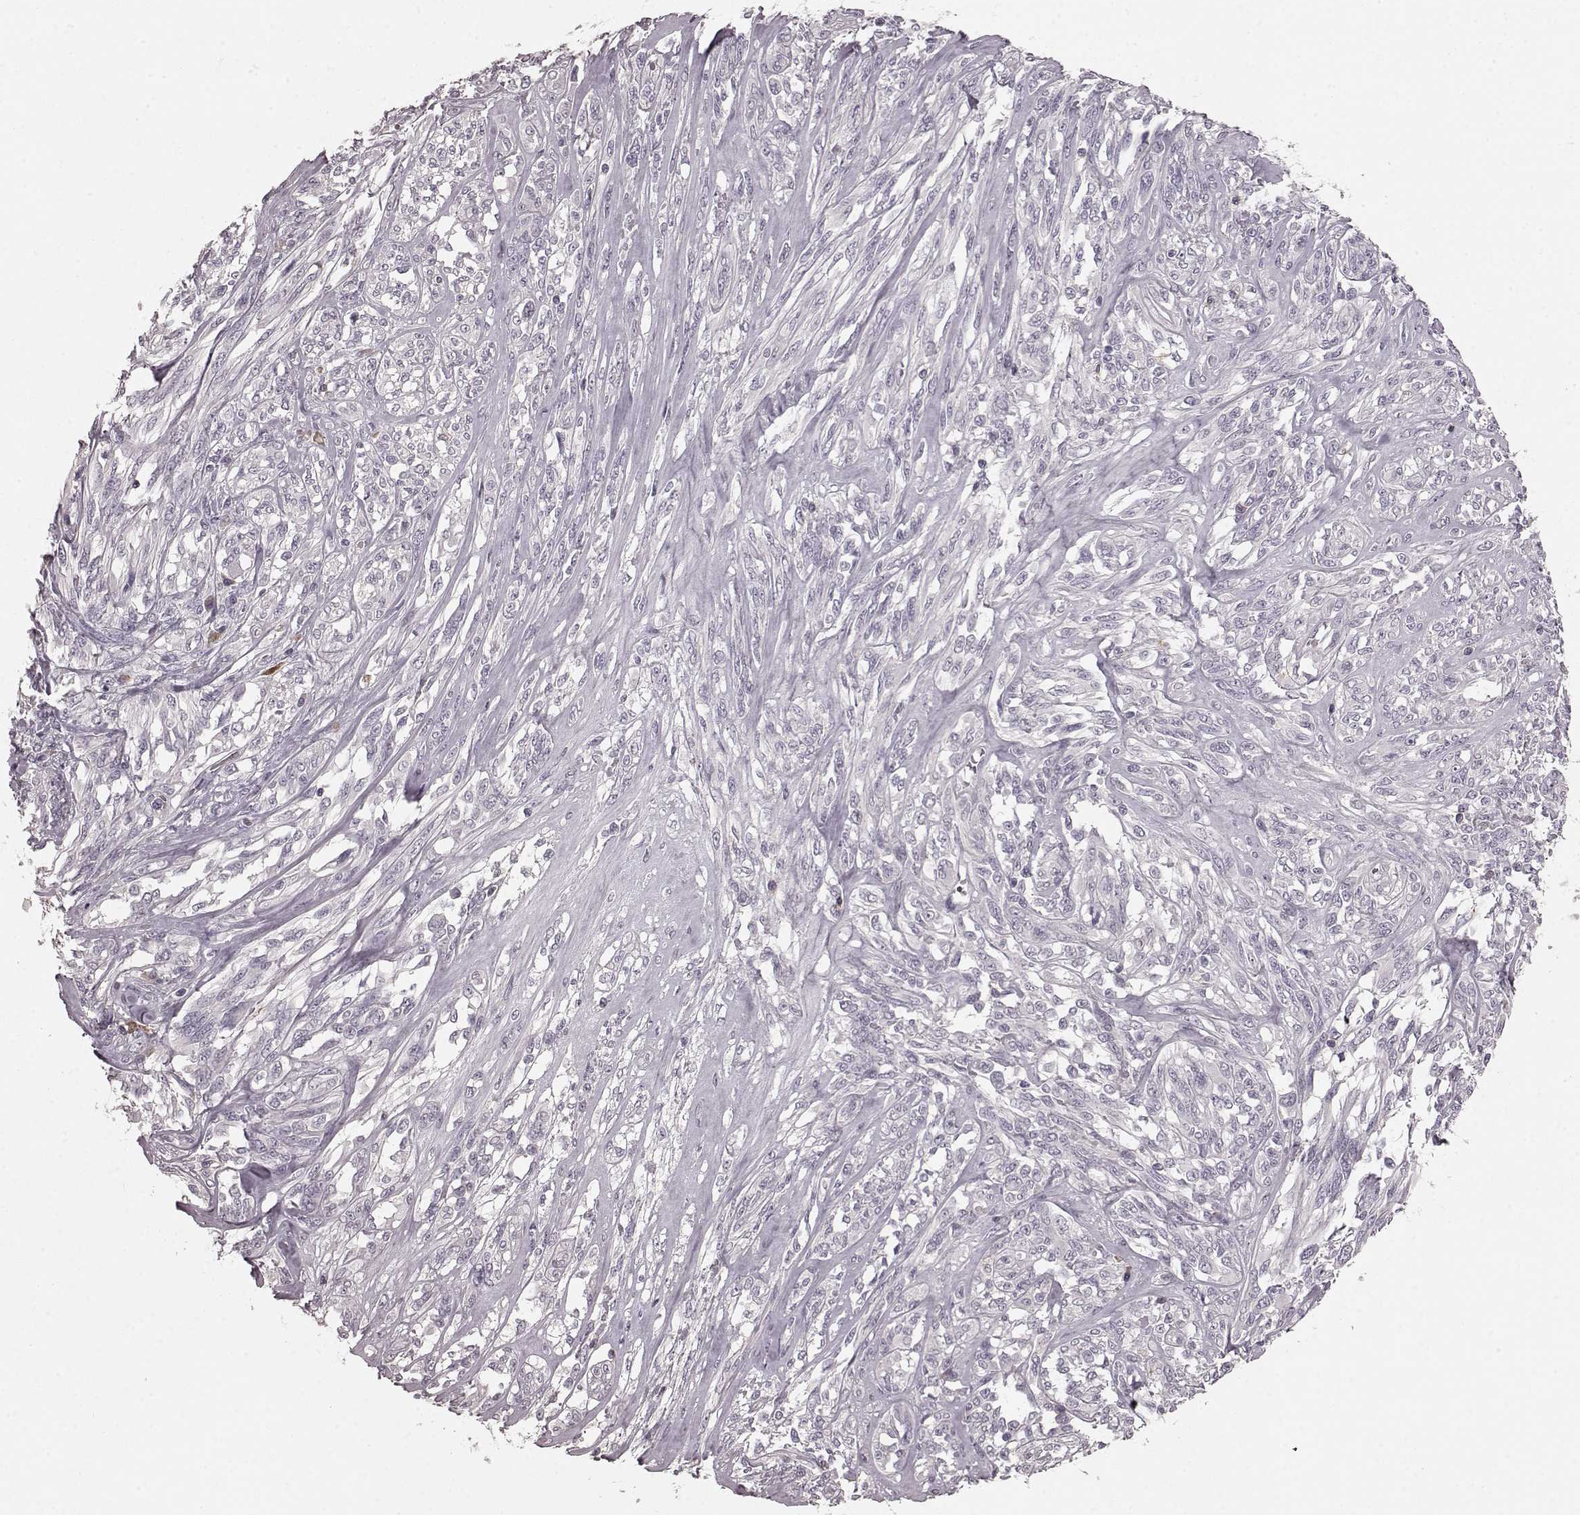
{"staining": {"intensity": "negative", "quantity": "none", "location": "none"}, "tissue": "melanoma", "cell_type": "Tumor cells", "image_type": "cancer", "snomed": [{"axis": "morphology", "description": "Malignant melanoma, NOS"}, {"axis": "topography", "description": "Skin"}], "caption": "An image of malignant melanoma stained for a protein demonstrates no brown staining in tumor cells. (DAB immunohistochemistry (IHC), high magnification).", "gene": "CD28", "patient": {"sex": "female", "age": 91}}